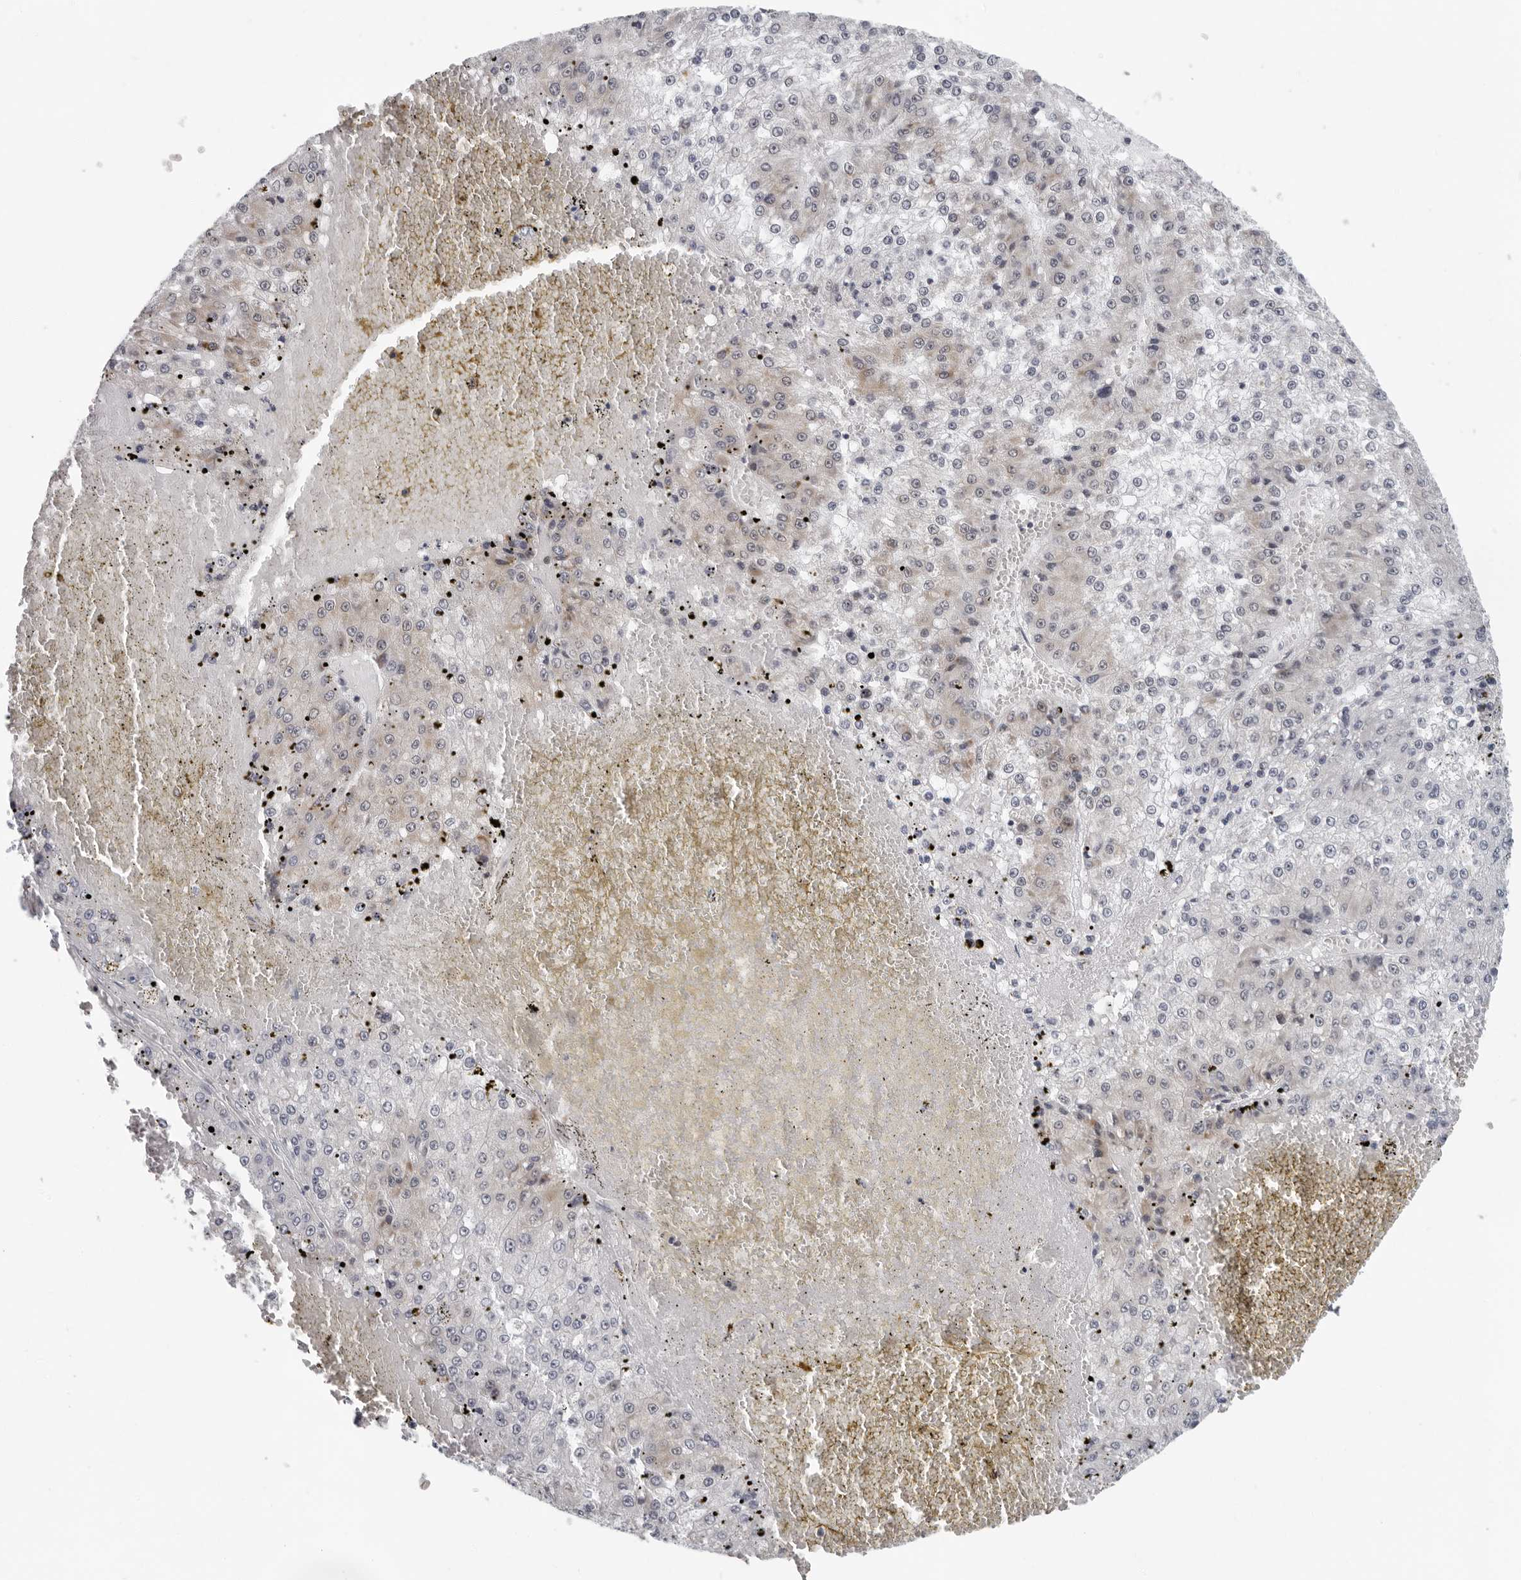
{"staining": {"intensity": "weak", "quantity": "<25%", "location": "cytoplasmic/membranous"}, "tissue": "liver cancer", "cell_type": "Tumor cells", "image_type": "cancer", "snomed": [{"axis": "morphology", "description": "Carcinoma, Hepatocellular, NOS"}, {"axis": "topography", "description": "Liver"}], "caption": "A photomicrograph of human liver hepatocellular carcinoma is negative for staining in tumor cells.", "gene": "PIP4K2C", "patient": {"sex": "female", "age": 73}}